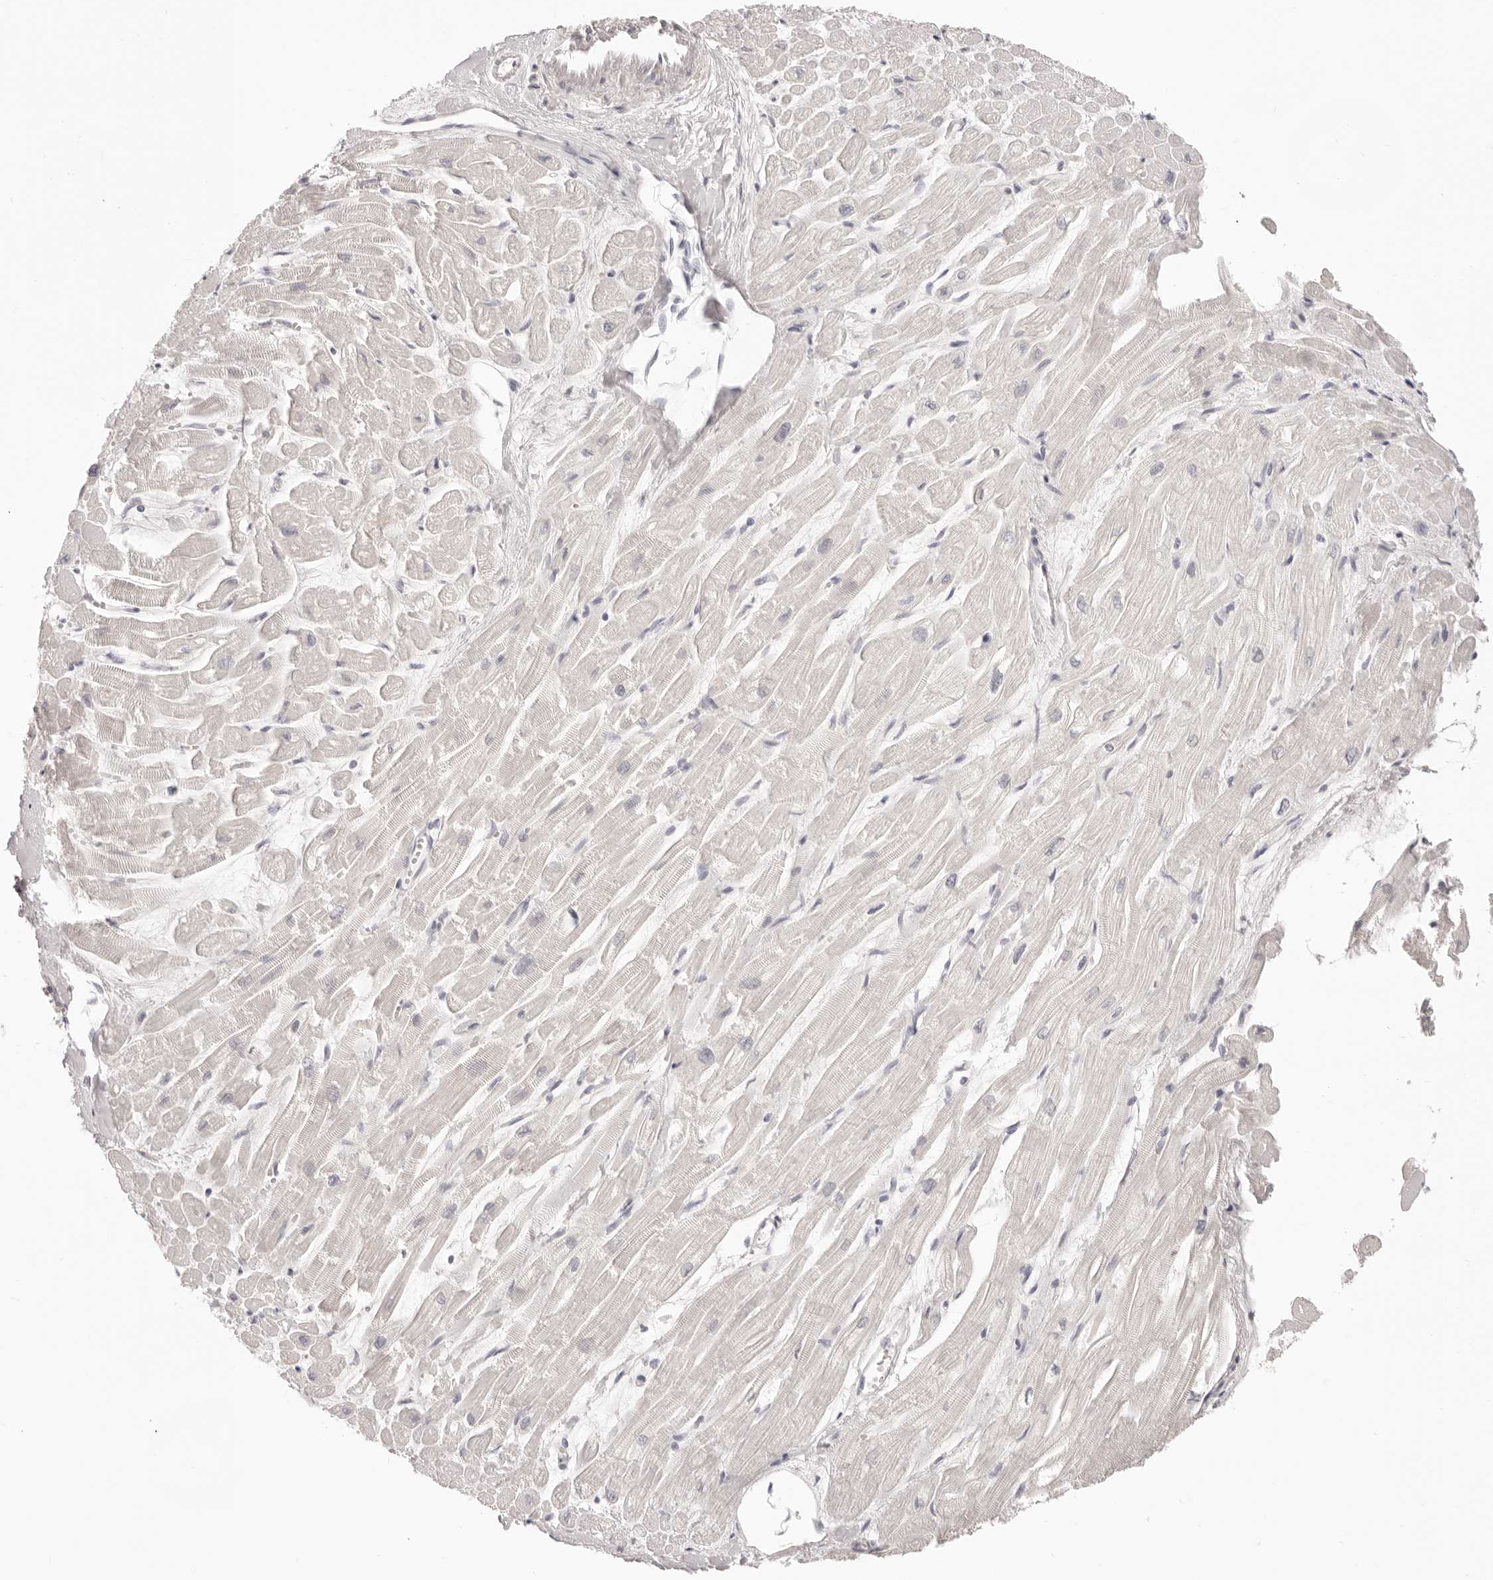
{"staining": {"intensity": "negative", "quantity": "none", "location": "none"}, "tissue": "heart muscle", "cell_type": "Cardiomyocytes", "image_type": "normal", "snomed": [{"axis": "morphology", "description": "Normal tissue, NOS"}, {"axis": "topography", "description": "Heart"}], "caption": "Photomicrograph shows no significant protein staining in cardiomyocytes of normal heart muscle.", "gene": "FABP1", "patient": {"sex": "male", "age": 54}}